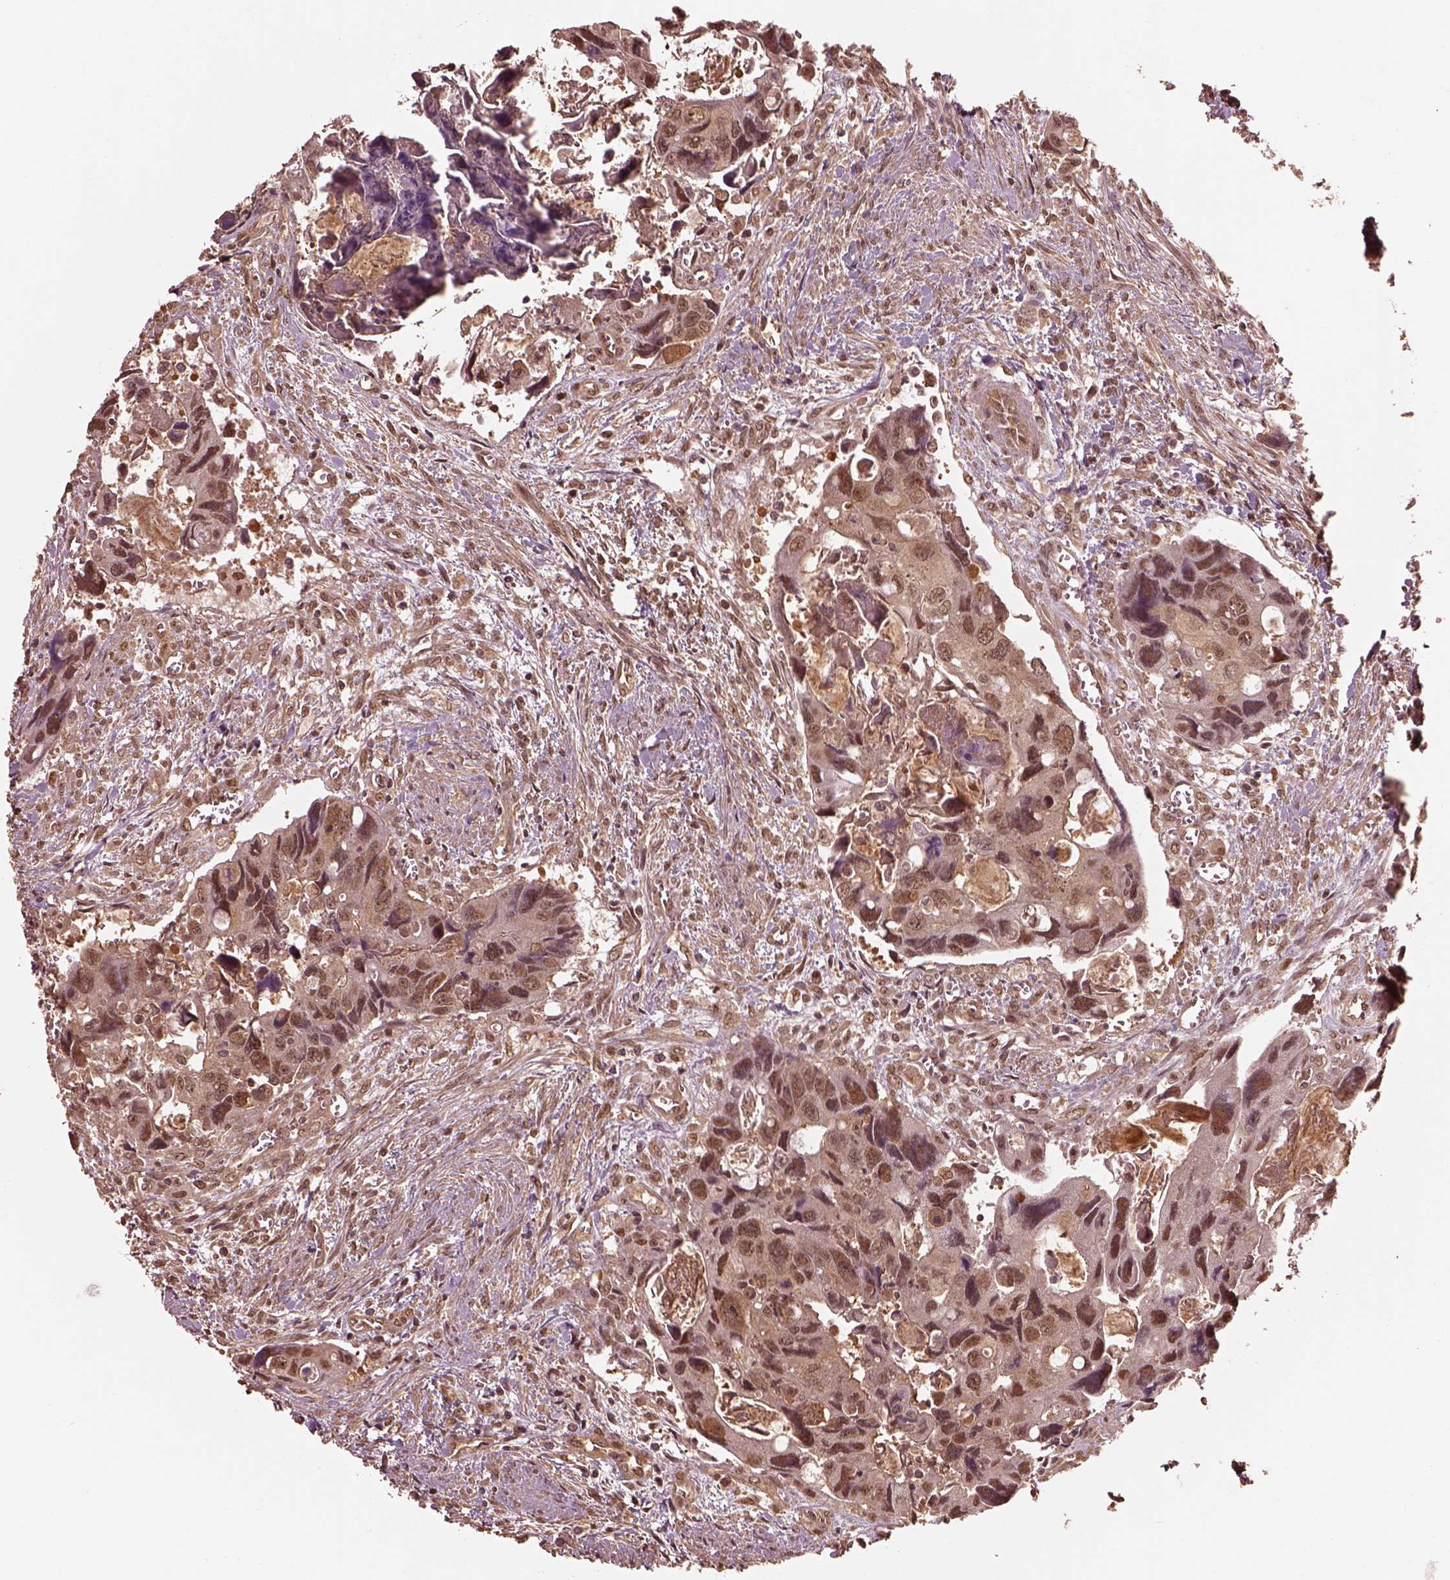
{"staining": {"intensity": "moderate", "quantity": "<25%", "location": "cytoplasmic/membranous,nuclear"}, "tissue": "colorectal cancer", "cell_type": "Tumor cells", "image_type": "cancer", "snomed": [{"axis": "morphology", "description": "Adenocarcinoma, NOS"}, {"axis": "topography", "description": "Rectum"}], "caption": "Protein staining of adenocarcinoma (colorectal) tissue shows moderate cytoplasmic/membranous and nuclear staining in about <25% of tumor cells.", "gene": "PSMC5", "patient": {"sex": "male", "age": 62}}